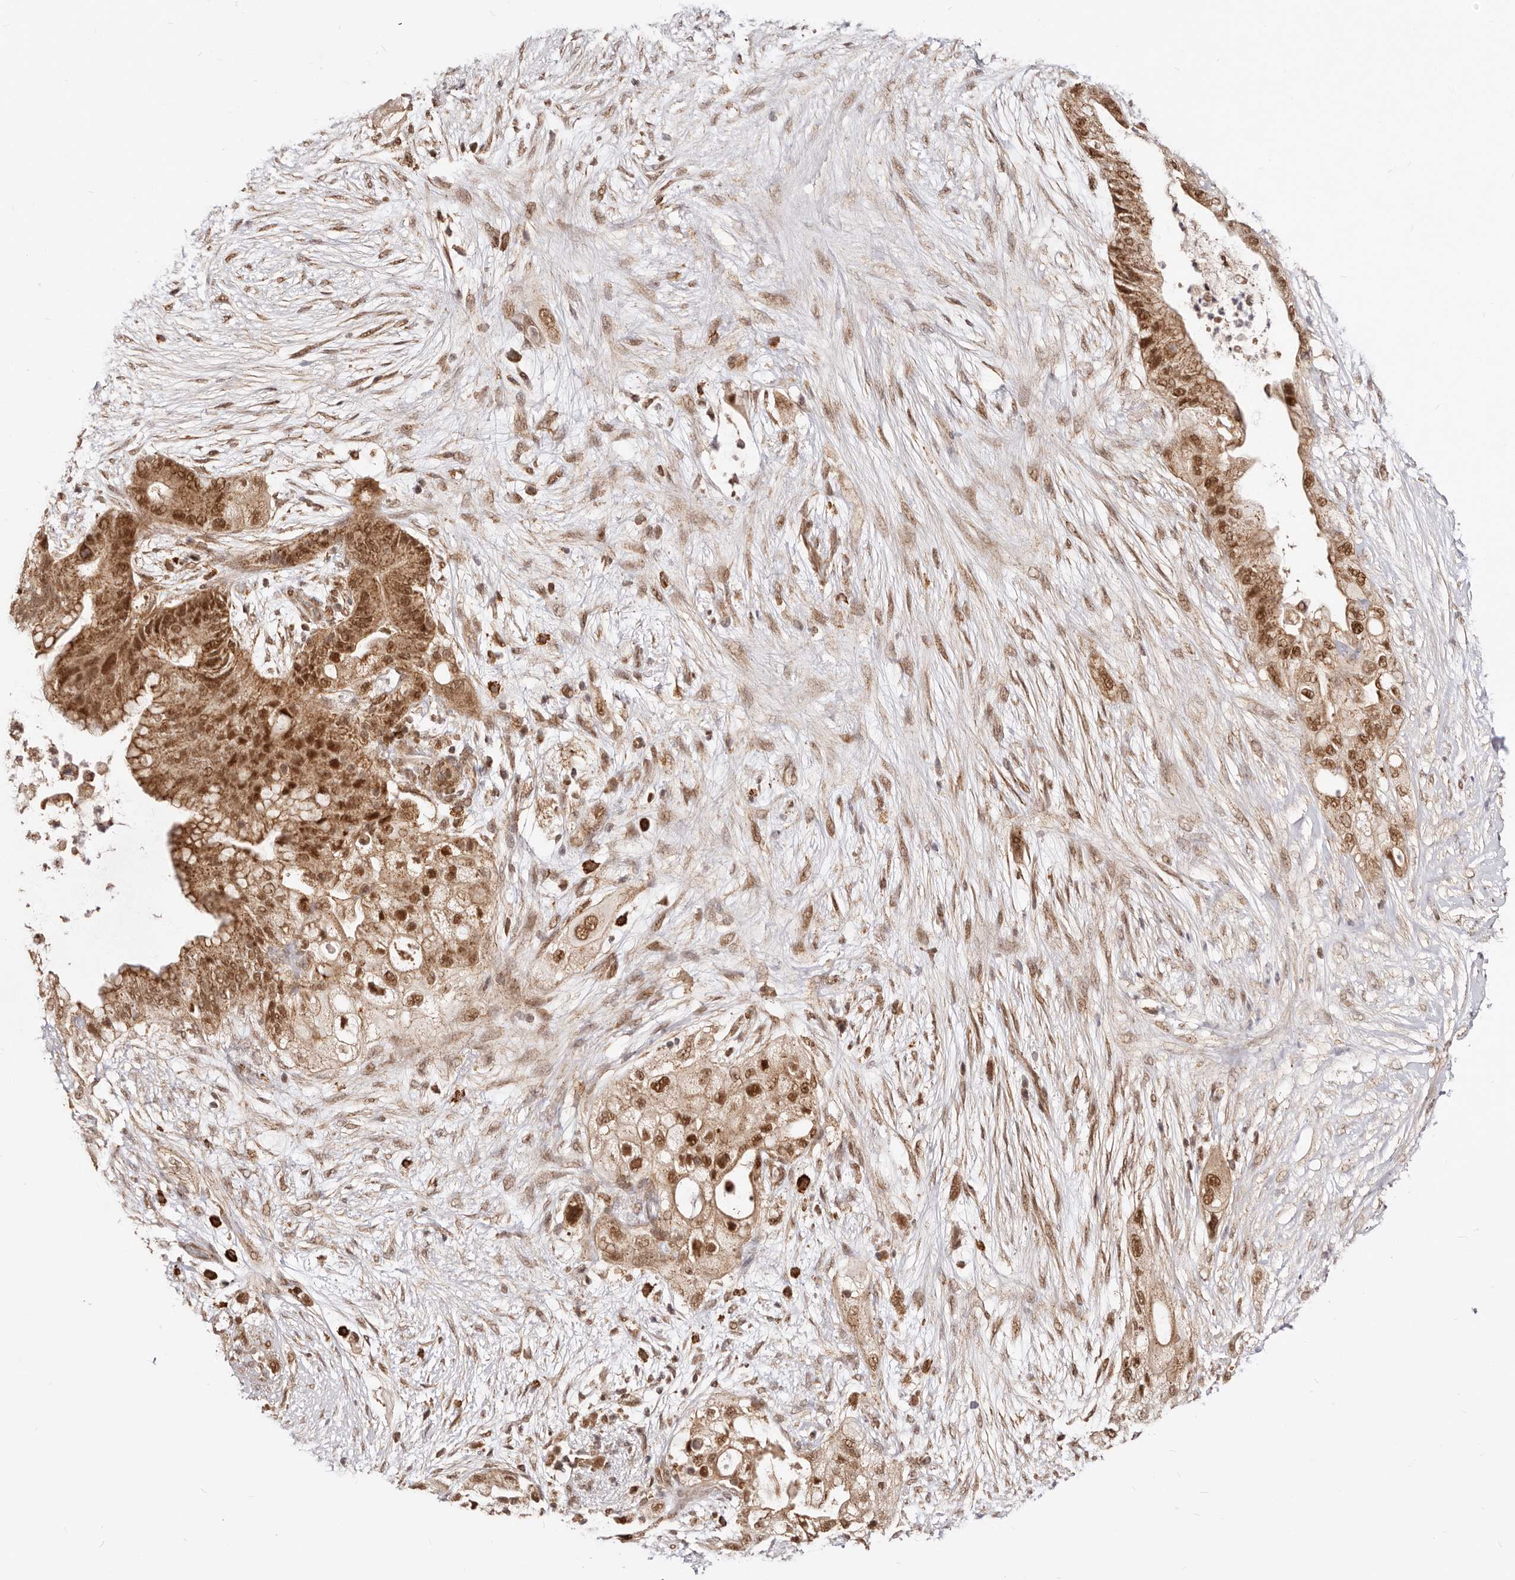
{"staining": {"intensity": "strong", "quantity": ">75%", "location": "cytoplasmic/membranous,nuclear"}, "tissue": "pancreatic cancer", "cell_type": "Tumor cells", "image_type": "cancer", "snomed": [{"axis": "morphology", "description": "Adenocarcinoma, NOS"}, {"axis": "topography", "description": "Pancreas"}], "caption": "The immunohistochemical stain labels strong cytoplasmic/membranous and nuclear positivity in tumor cells of pancreatic adenocarcinoma tissue.", "gene": "SEC14L1", "patient": {"sex": "male", "age": 53}}